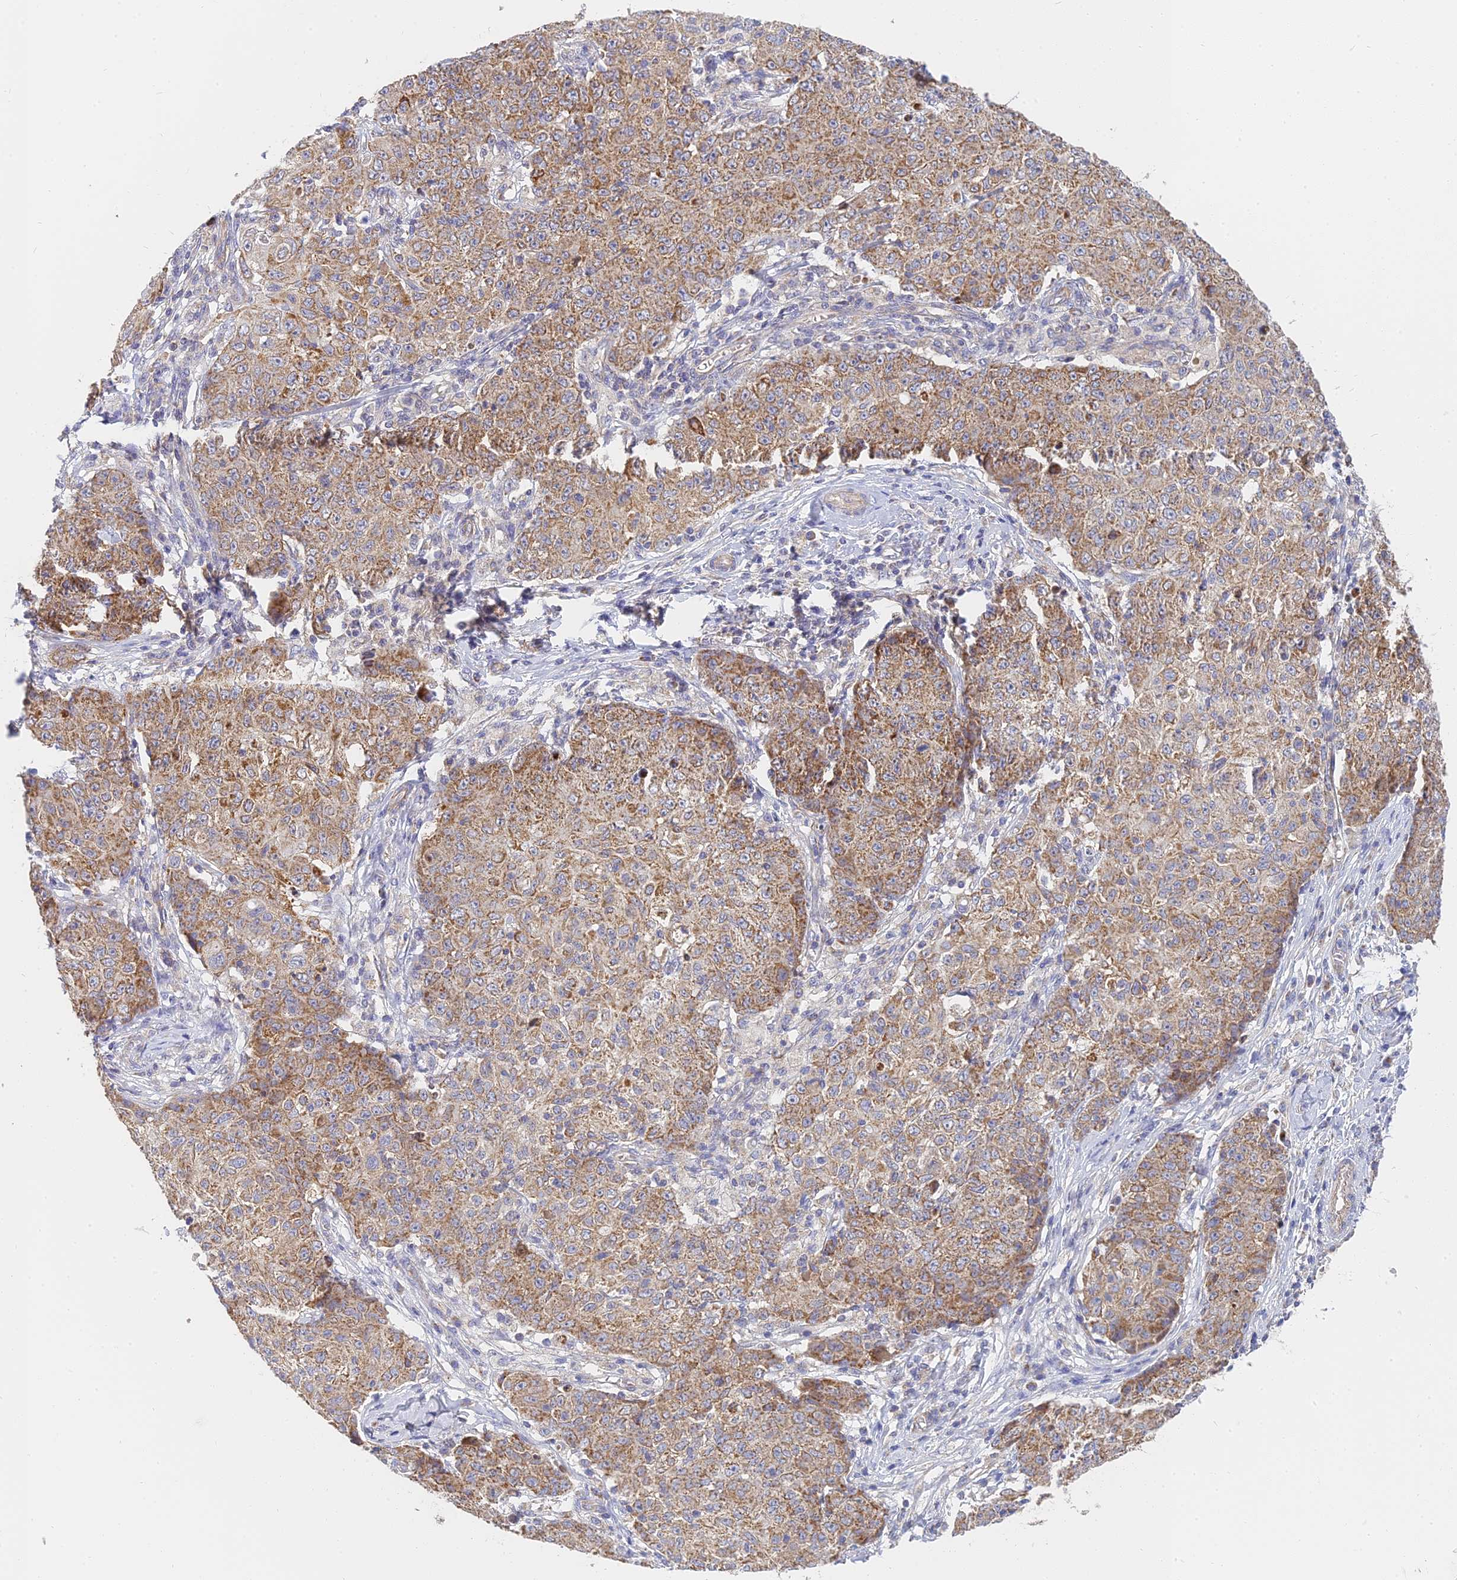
{"staining": {"intensity": "moderate", "quantity": ">75%", "location": "cytoplasmic/membranous"}, "tissue": "ovarian cancer", "cell_type": "Tumor cells", "image_type": "cancer", "snomed": [{"axis": "morphology", "description": "Carcinoma, endometroid"}, {"axis": "topography", "description": "Ovary"}], "caption": "IHC (DAB (3,3'-diaminobenzidine)) staining of human ovarian endometroid carcinoma displays moderate cytoplasmic/membranous protein expression in approximately >75% of tumor cells.", "gene": "MRPL15", "patient": {"sex": "female", "age": 42}}